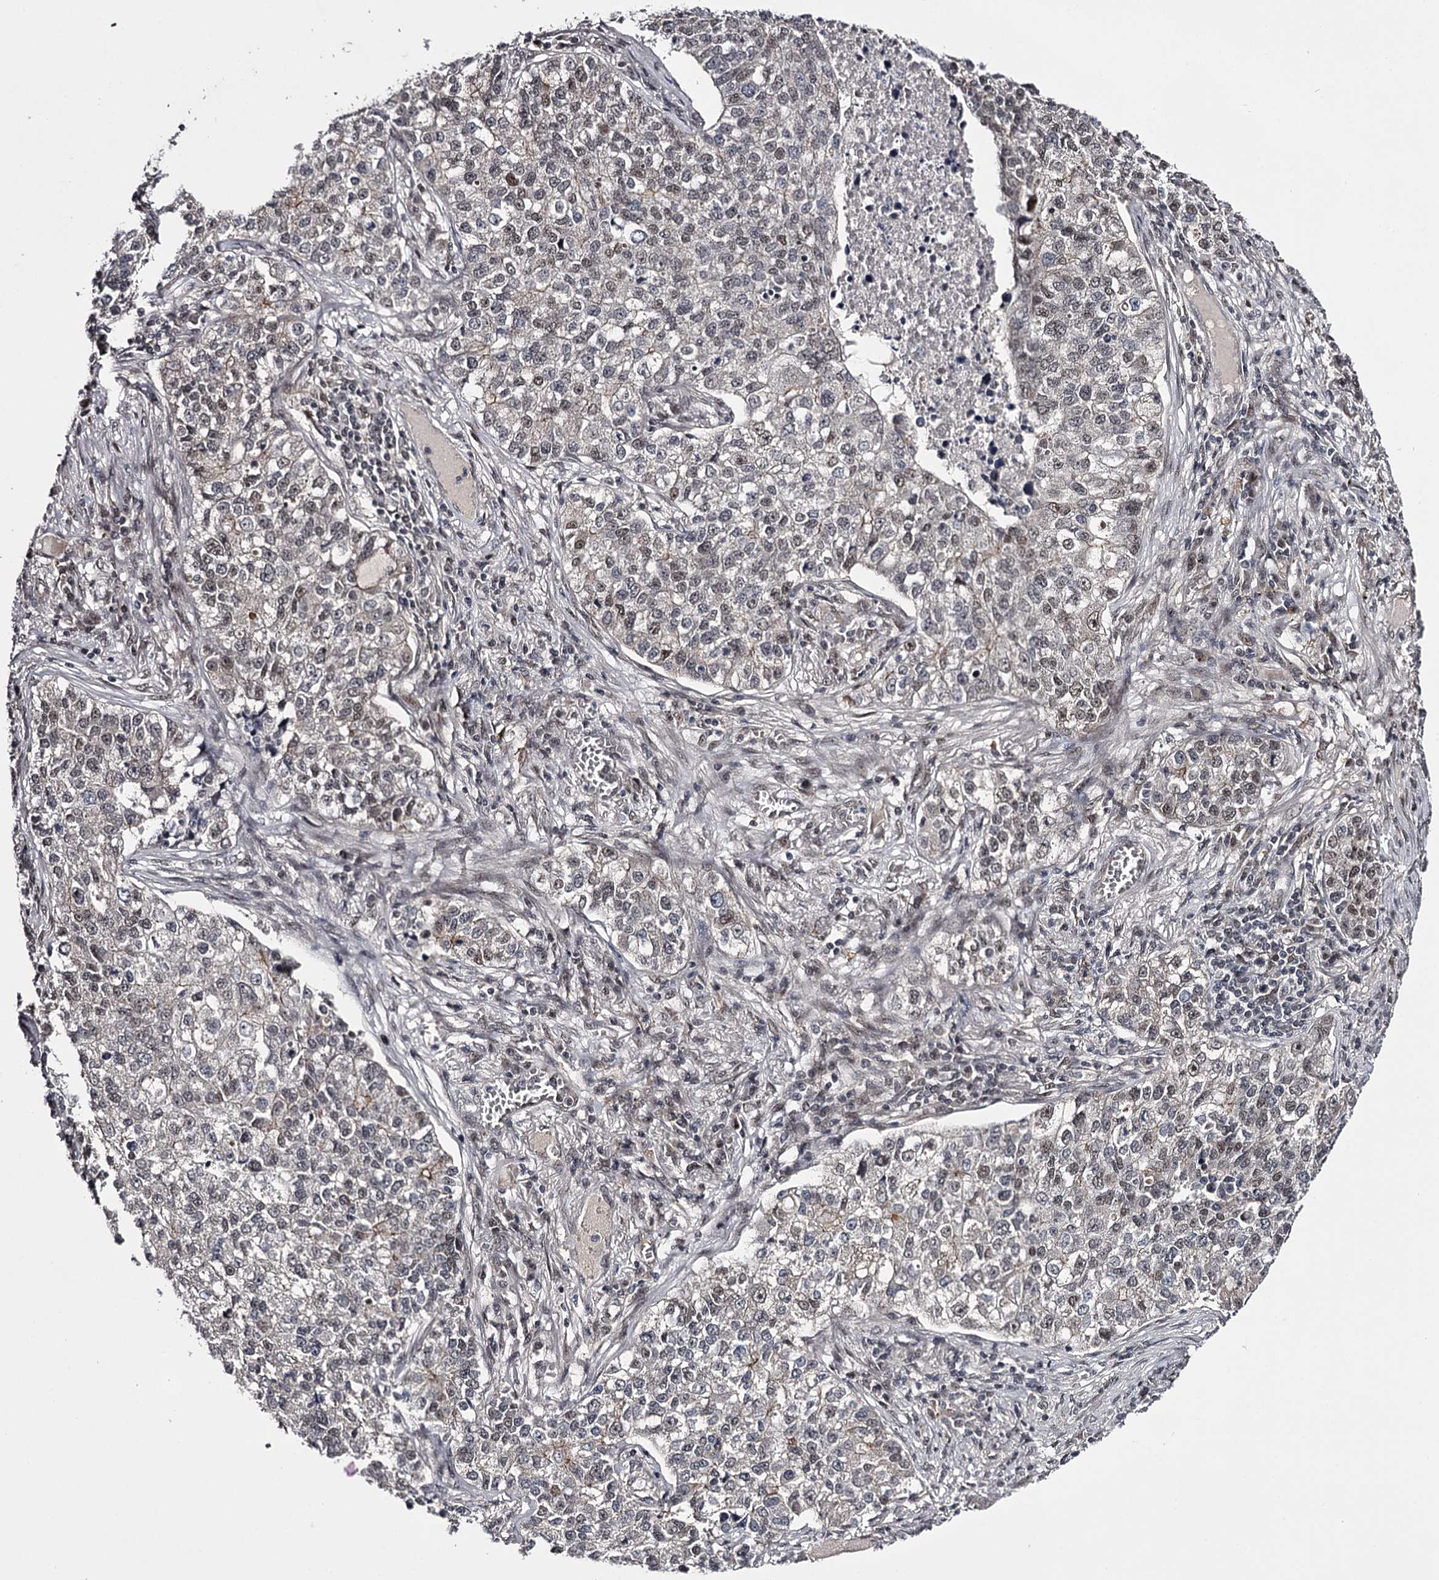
{"staining": {"intensity": "negative", "quantity": "none", "location": "none"}, "tissue": "lung cancer", "cell_type": "Tumor cells", "image_type": "cancer", "snomed": [{"axis": "morphology", "description": "Adenocarcinoma, NOS"}, {"axis": "topography", "description": "Lung"}], "caption": "DAB immunohistochemical staining of lung cancer shows no significant staining in tumor cells.", "gene": "TTC33", "patient": {"sex": "male", "age": 49}}